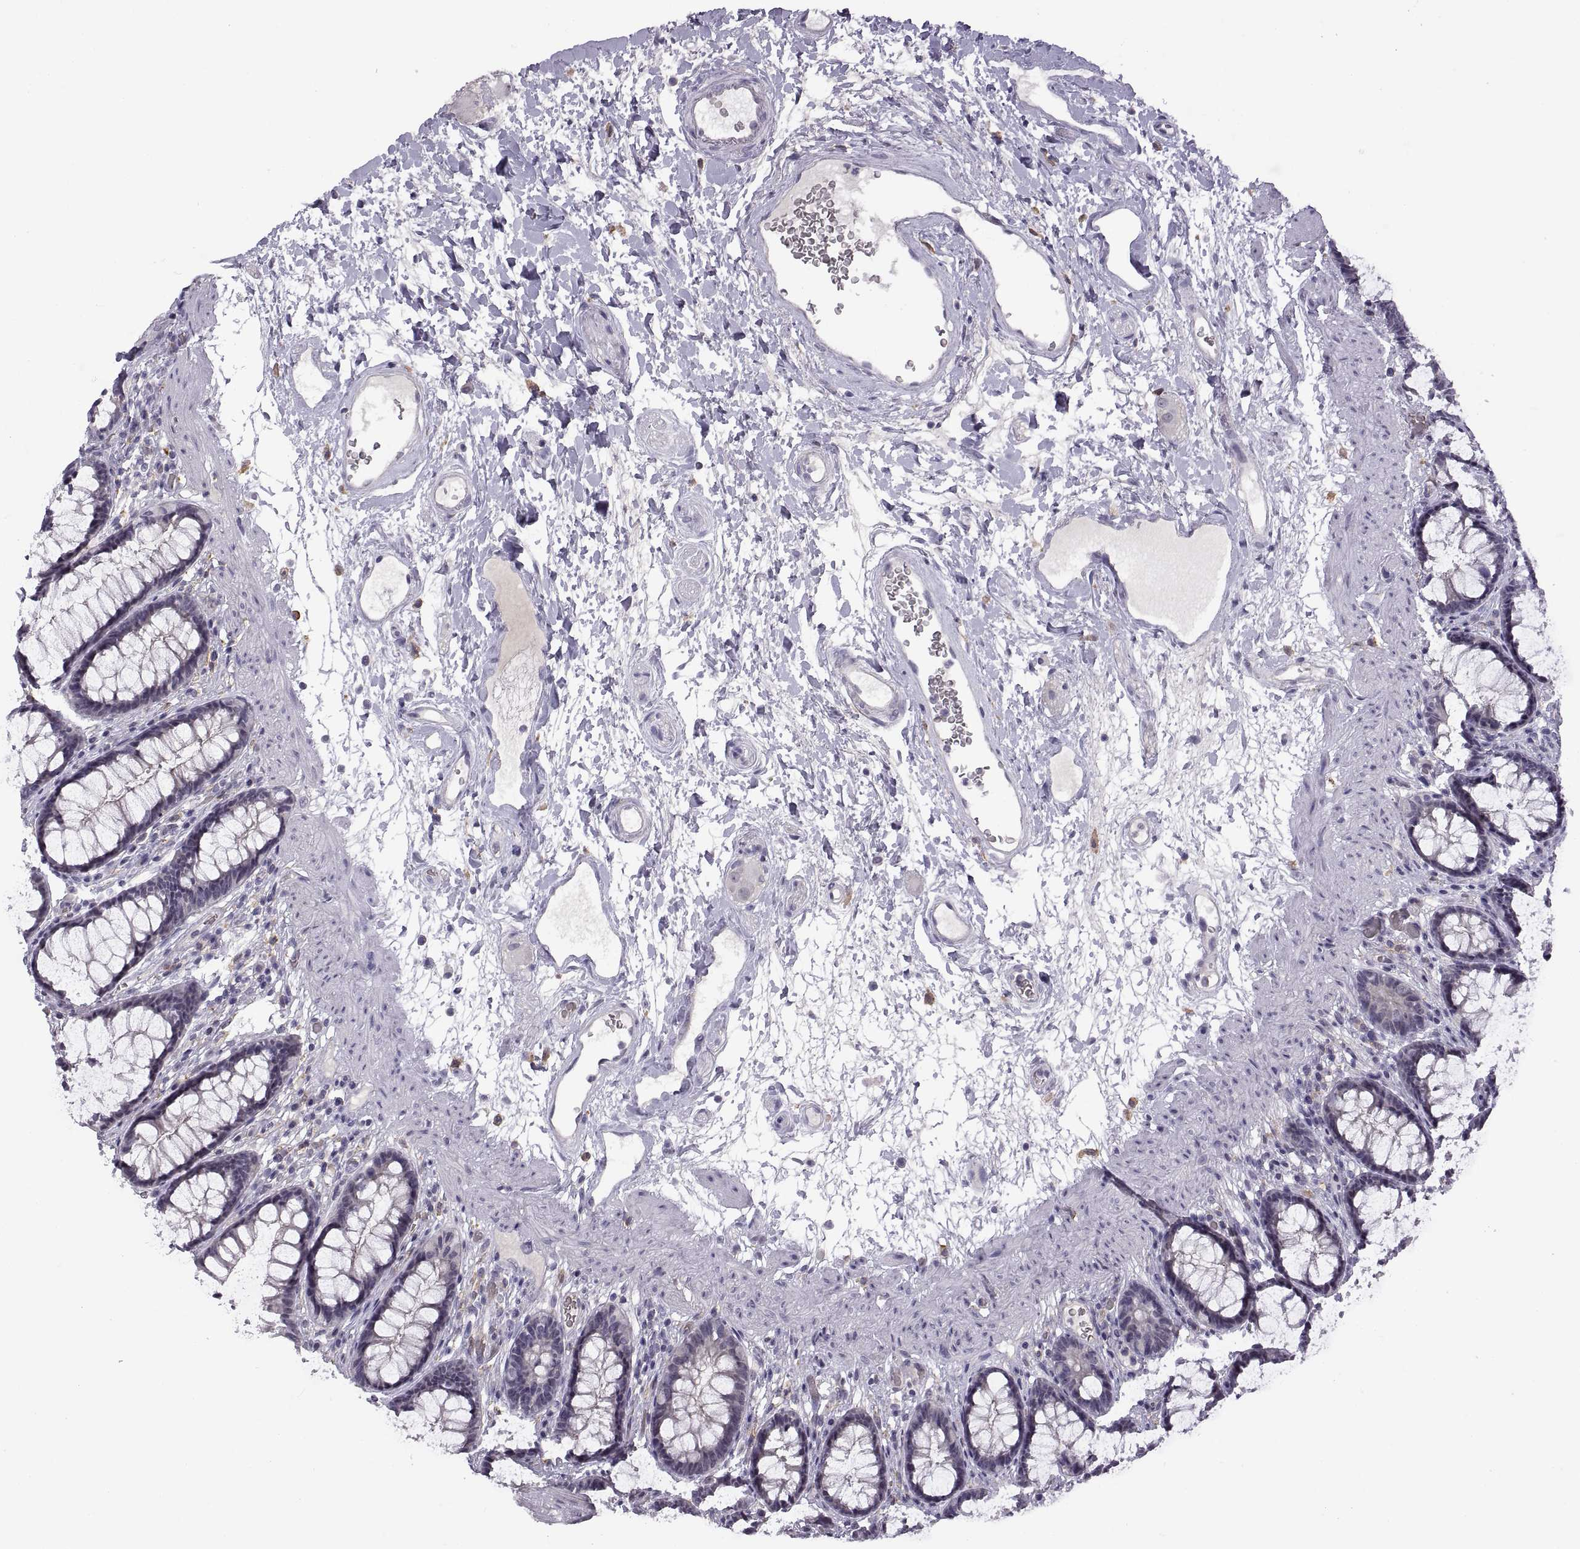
{"staining": {"intensity": "negative", "quantity": "none", "location": "none"}, "tissue": "rectum", "cell_type": "Glandular cells", "image_type": "normal", "snomed": [{"axis": "morphology", "description": "Normal tissue, NOS"}, {"axis": "topography", "description": "Rectum"}], "caption": "IHC histopathology image of benign rectum: rectum stained with DAB reveals no significant protein expression in glandular cells.", "gene": "MEIOC", "patient": {"sex": "male", "age": 72}}